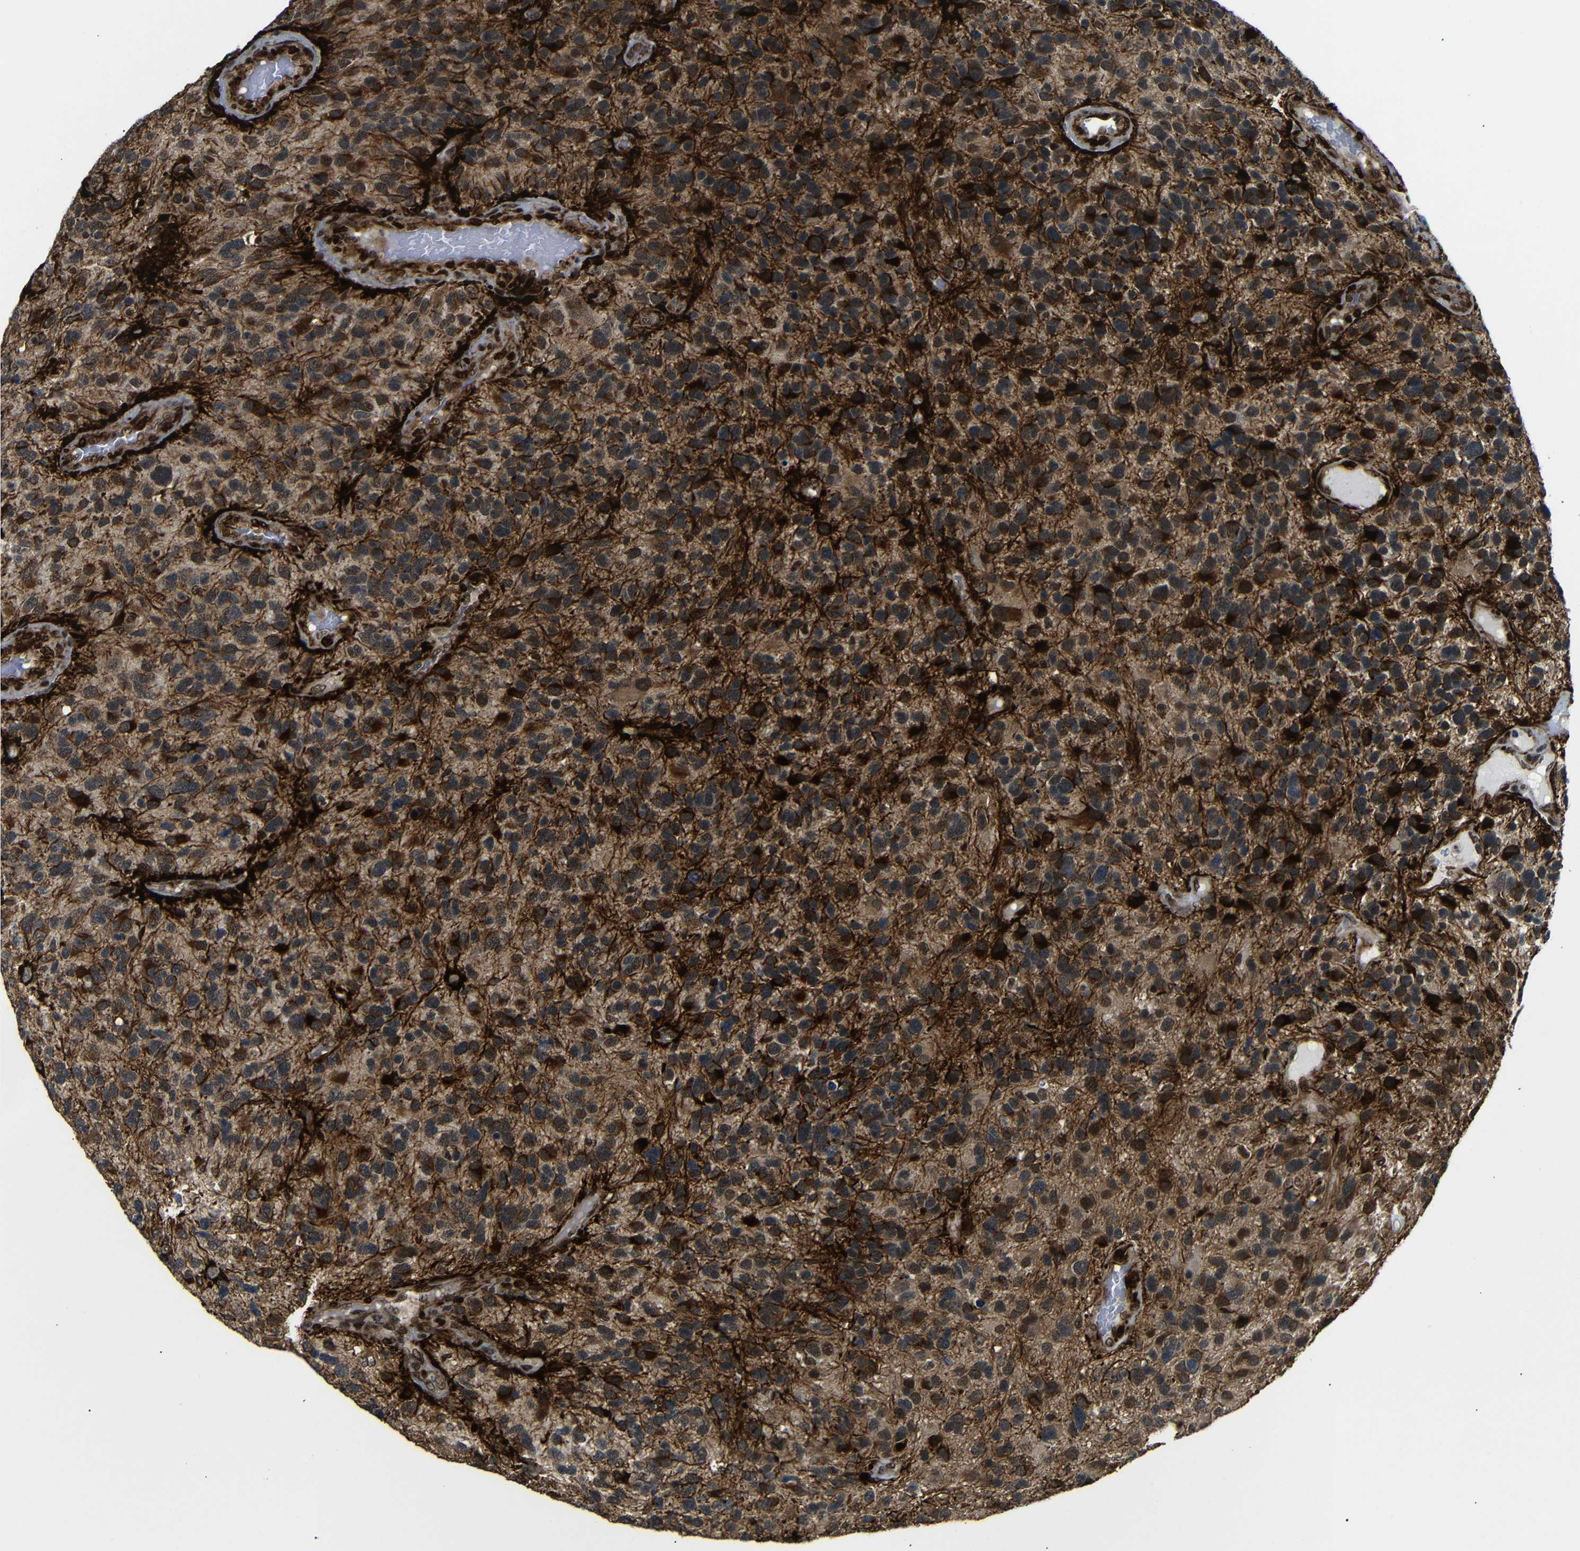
{"staining": {"intensity": "negative", "quantity": "none", "location": "none"}, "tissue": "glioma", "cell_type": "Tumor cells", "image_type": "cancer", "snomed": [{"axis": "morphology", "description": "Glioma, malignant, High grade"}, {"axis": "topography", "description": "Brain"}], "caption": "The photomicrograph reveals no significant staining in tumor cells of malignant glioma (high-grade).", "gene": "TBX2", "patient": {"sex": "female", "age": 58}}